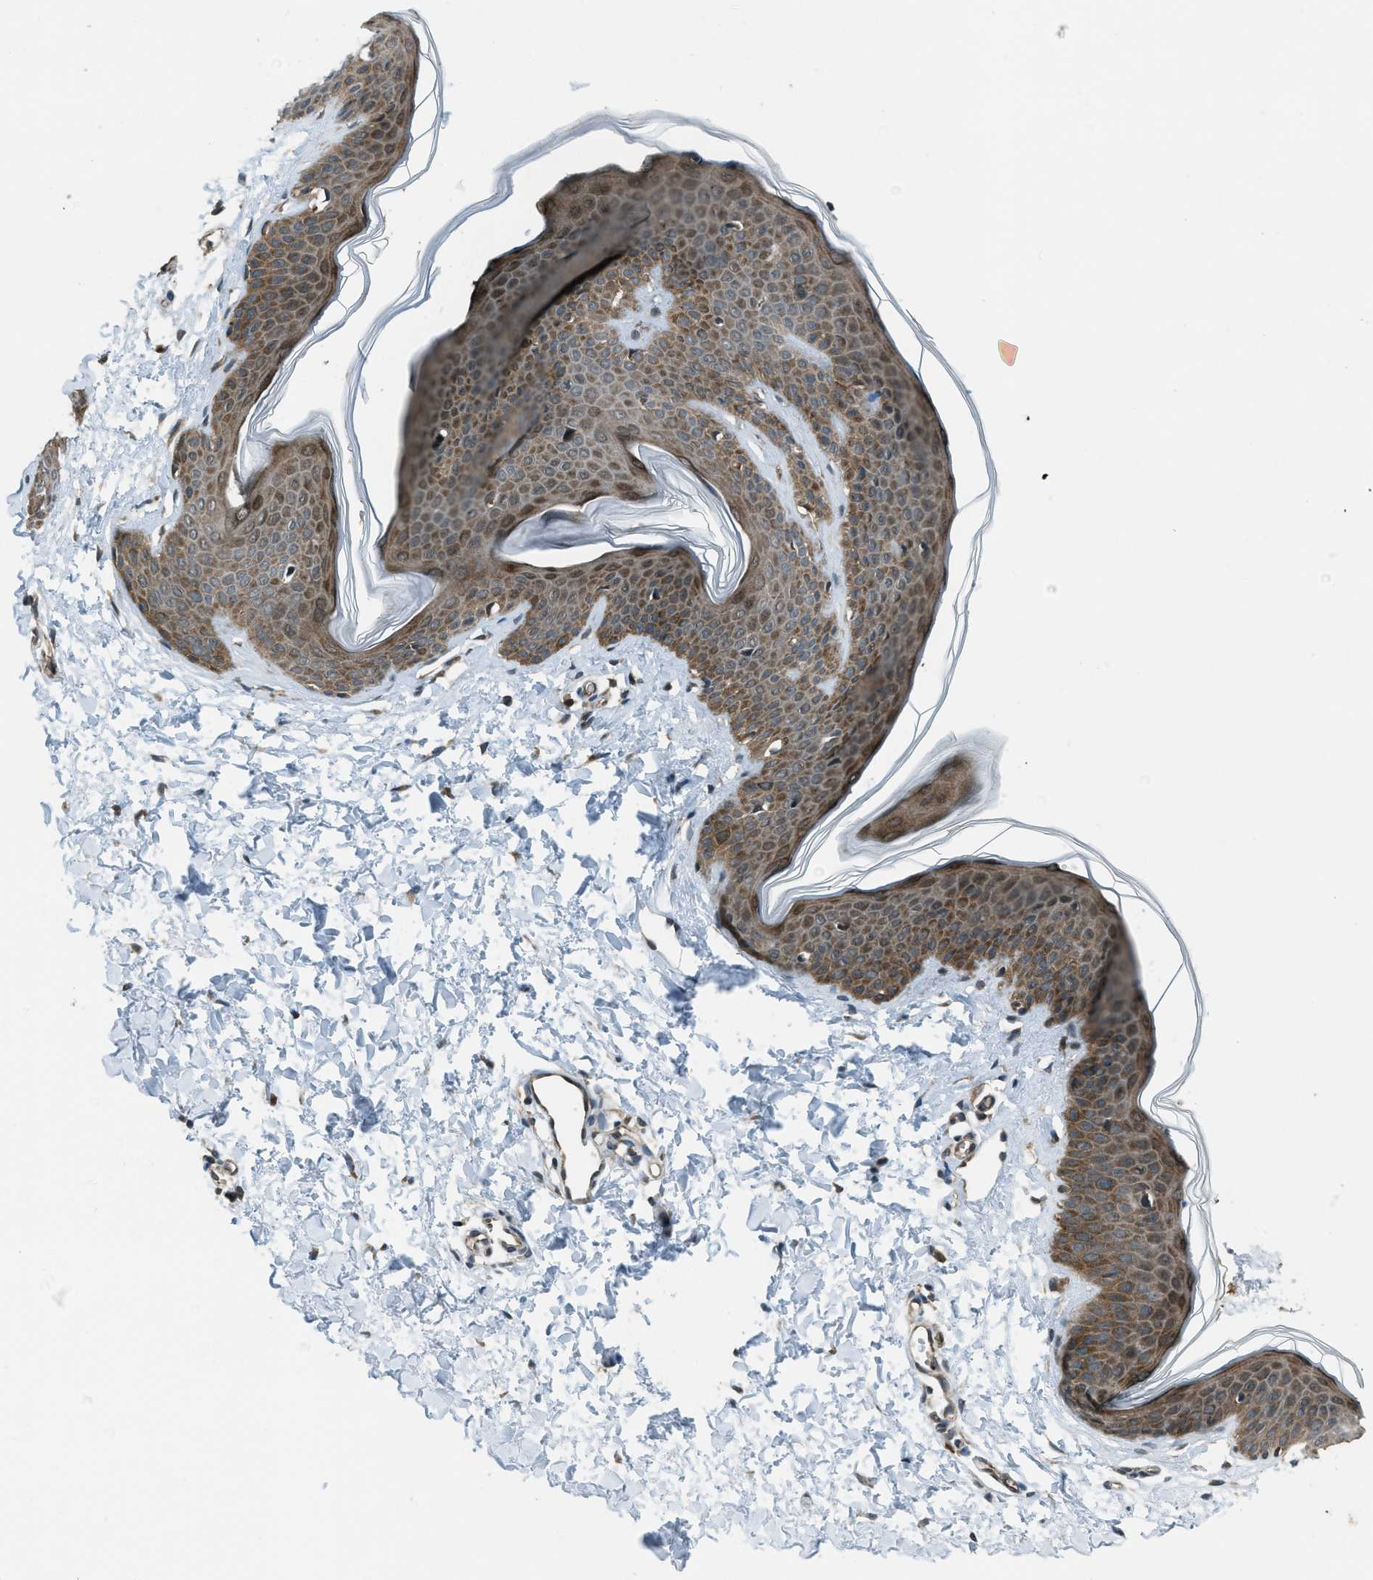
{"staining": {"intensity": "weak", "quantity": ">75%", "location": "cytoplasmic/membranous"}, "tissue": "skin", "cell_type": "Fibroblasts", "image_type": "normal", "snomed": [{"axis": "morphology", "description": "Normal tissue, NOS"}, {"axis": "topography", "description": "Skin"}], "caption": "Immunohistochemical staining of normal skin shows weak cytoplasmic/membranous protein expression in approximately >75% of fibroblasts.", "gene": "ASAP2", "patient": {"sex": "female", "age": 17}}